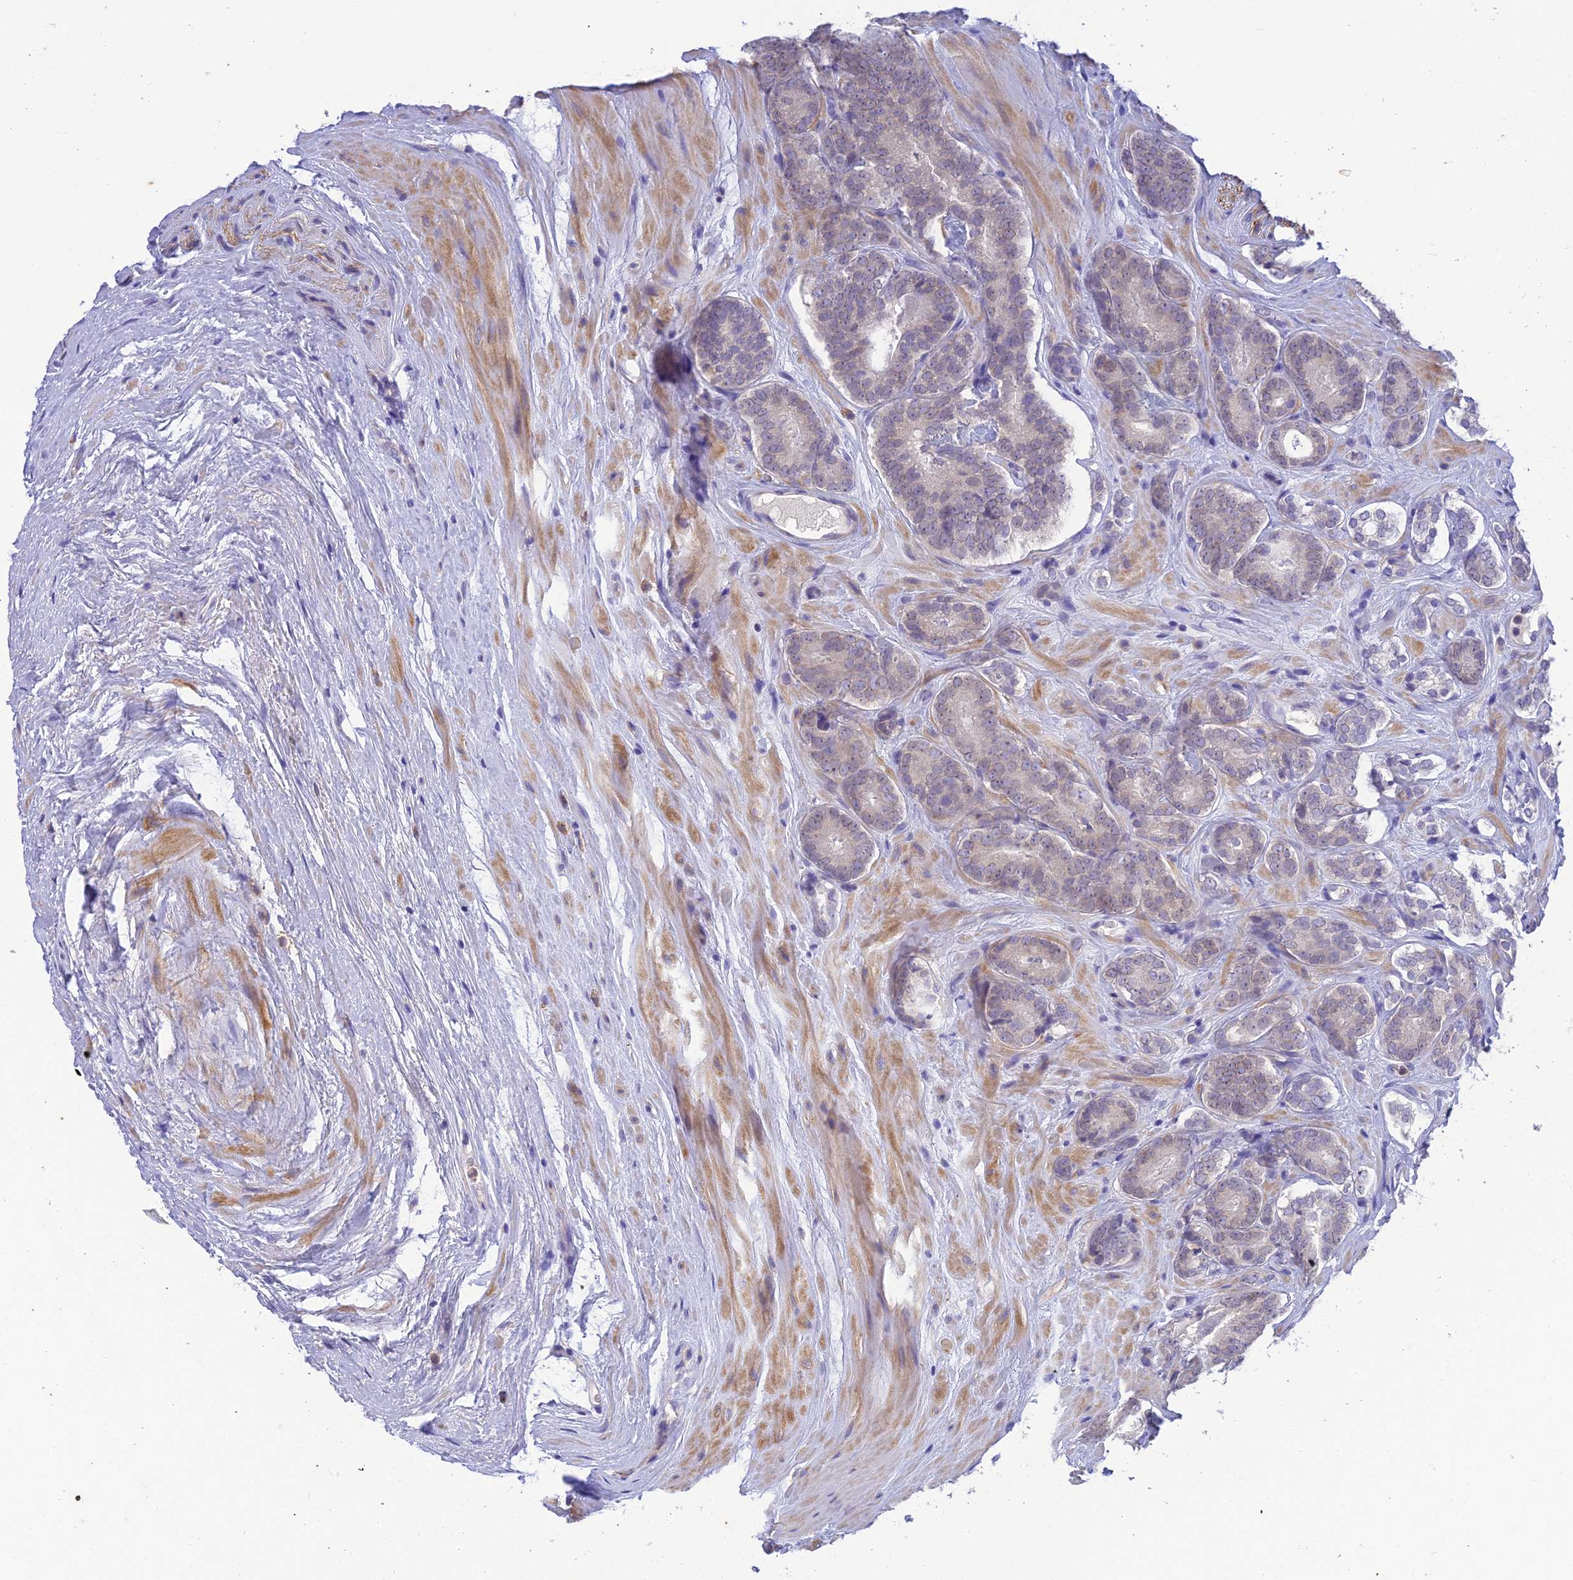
{"staining": {"intensity": "weak", "quantity": "<25%", "location": "cytoplasmic/membranous,nuclear"}, "tissue": "prostate cancer", "cell_type": "Tumor cells", "image_type": "cancer", "snomed": [{"axis": "morphology", "description": "Adenocarcinoma, High grade"}, {"axis": "topography", "description": "Prostate"}], "caption": "Human prostate cancer (adenocarcinoma (high-grade)) stained for a protein using immunohistochemistry (IHC) reveals no staining in tumor cells.", "gene": "BMT2", "patient": {"sex": "male", "age": 63}}